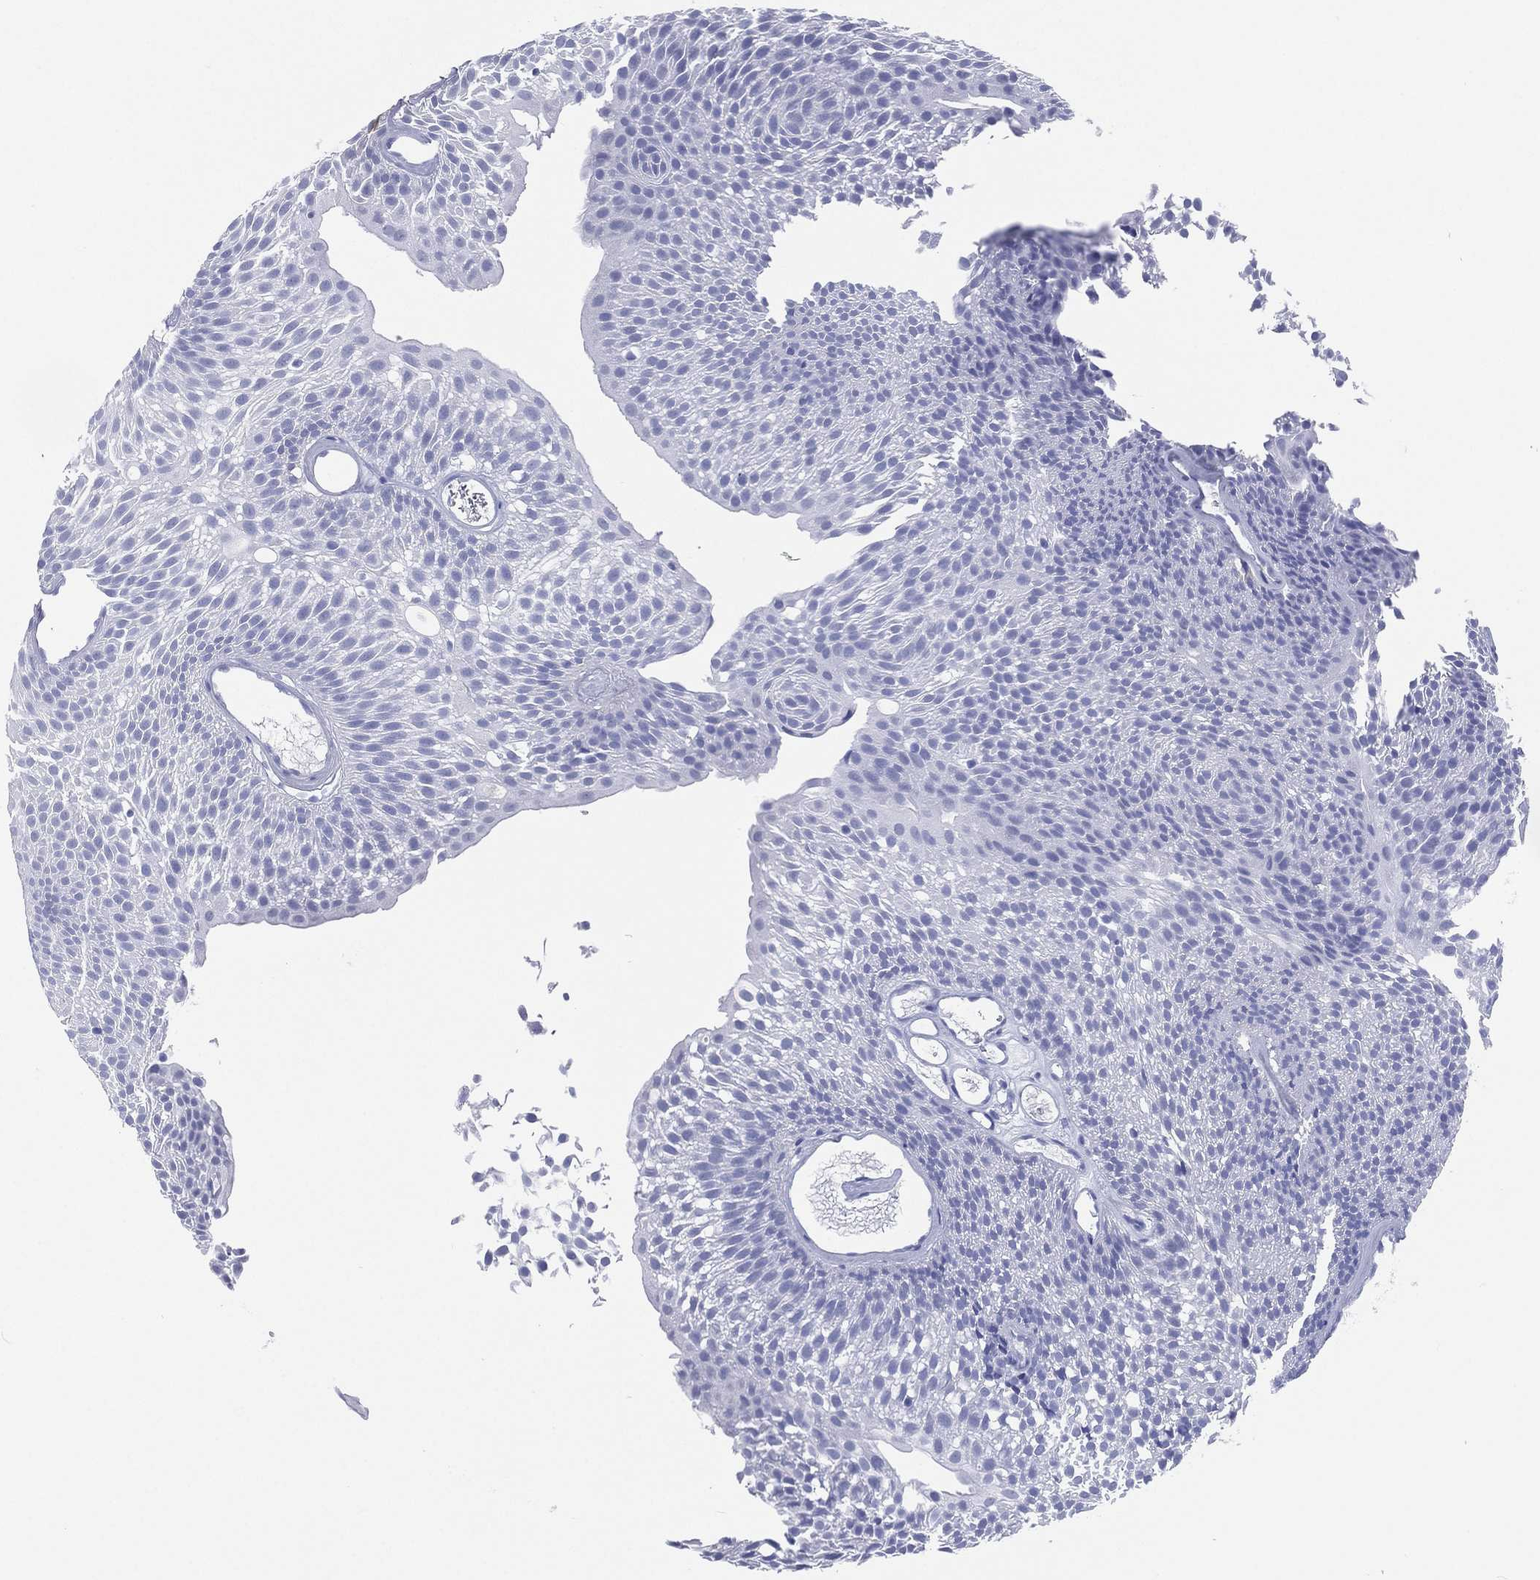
{"staining": {"intensity": "negative", "quantity": "none", "location": "none"}, "tissue": "urothelial cancer", "cell_type": "Tumor cells", "image_type": "cancer", "snomed": [{"axis": "morphology", "description": "Urothelial carcinoma, Low grade"}, {"axis": "topography", "description": "Urinary bladder"}], "caption": "DAB (3,3'-diaminobenzidine) immunohistochemical staining of human urothelial carcinoma (low-grade) exhibits no significant staining in tumor cells.", "gene": "CD79A", "patient": {"sex": "male", "age": 52}}